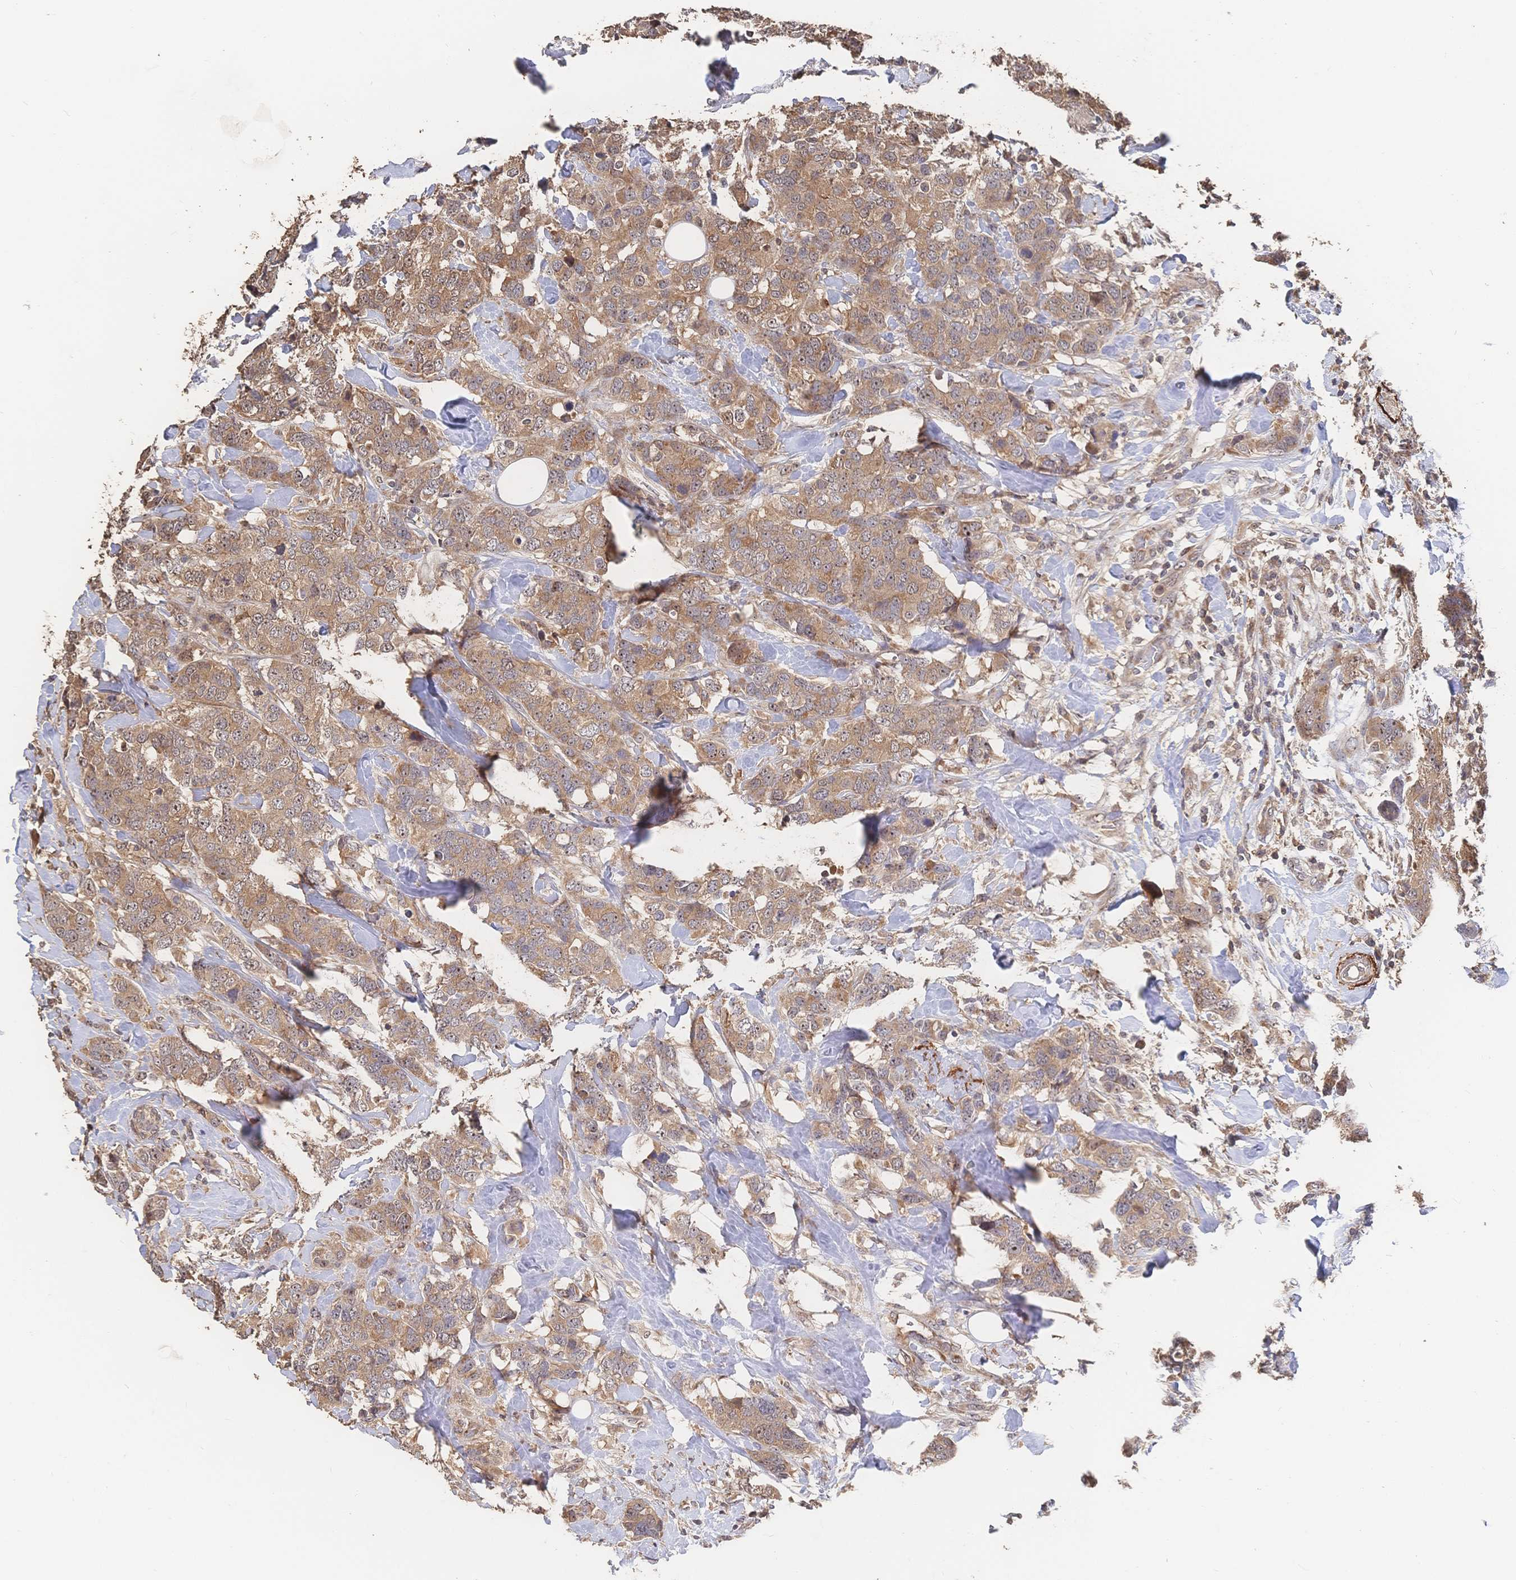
{"staining": {"intensity": "moderate", "quantity": ">75%", "location": "cytoplasmic/membranous,nuclear"}, "tissue": "breast cancer", "cell_type": "Tumor cells", "image_type": "cancer", "snomed": [{"axis": "morphology", "description": "Lobular carcinoma"}, {"axis": "topography", "description": "Breast"}], "caption": "A micrograph showing moderate cytoplasmic/membranous and nuclear positivity in approximately >75% of tumor cells in breast cancer (lobular carcinoma), as visualized by brown immunohistochemical staining.", "gene": "DNAJA4", "patient": {"sex": "female", "age": 59}}